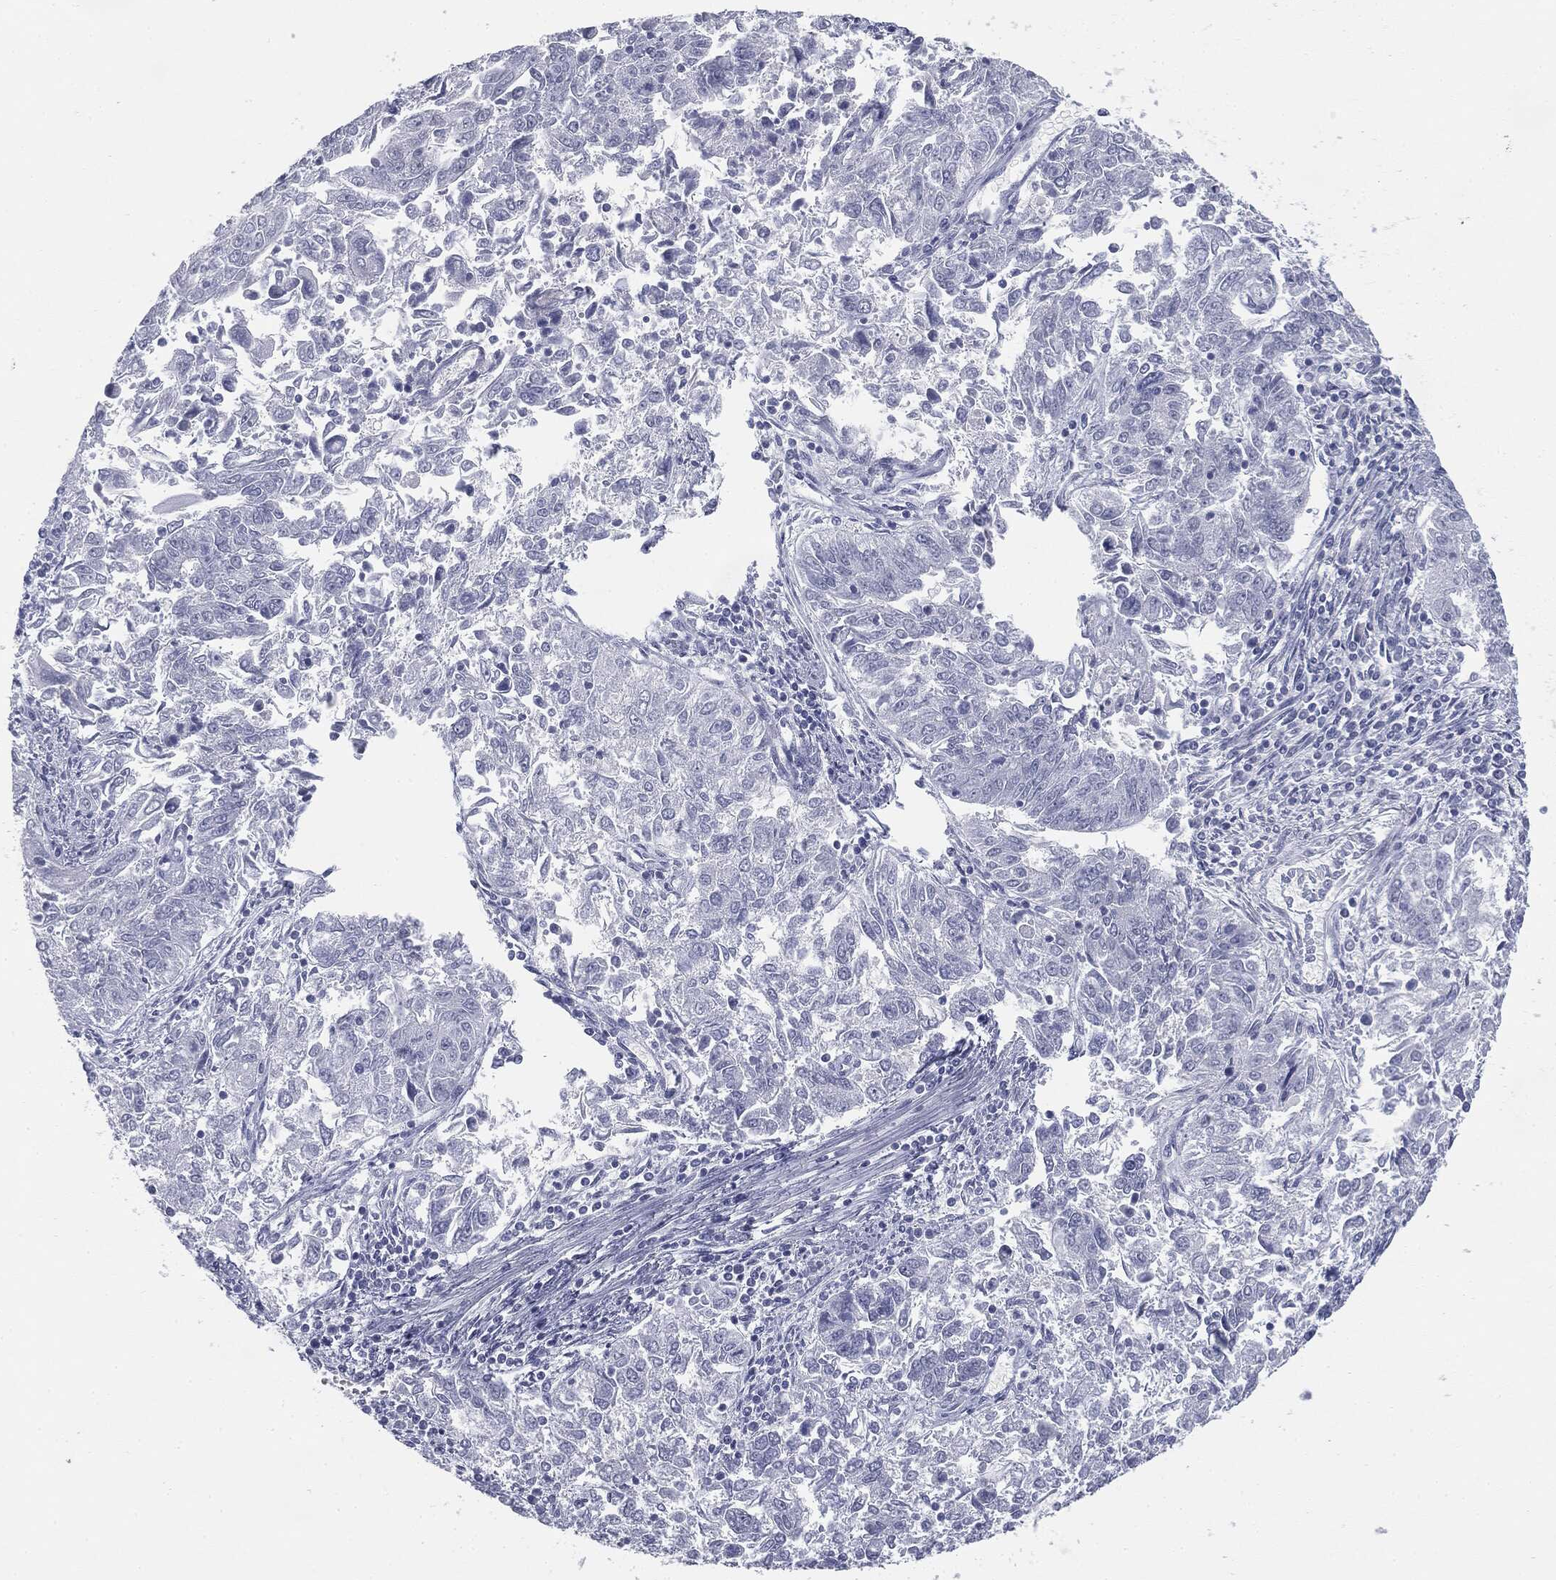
{"staining": {"intensity": "negative", "quantity": "none", "location": "none"}, "tissue": "endometrial cancer", "cell_type": "Tumor cells", "image_type": "cancer", "snomed": [{"axis": "morphology", "description": "Adenocarcinoma, NOS"}, {"axis": "topography", "description": "Endometrium"}], "caption": "Immunohistochemical staining of endometrial cancer (adenocarcinoma) shows no significant positivity in tumor cells. (DAB (3,3'-diaminobenzidine) IHC, high magnification).", "gene": "TPO", "patient": {"sex": "female", "age": 42}}